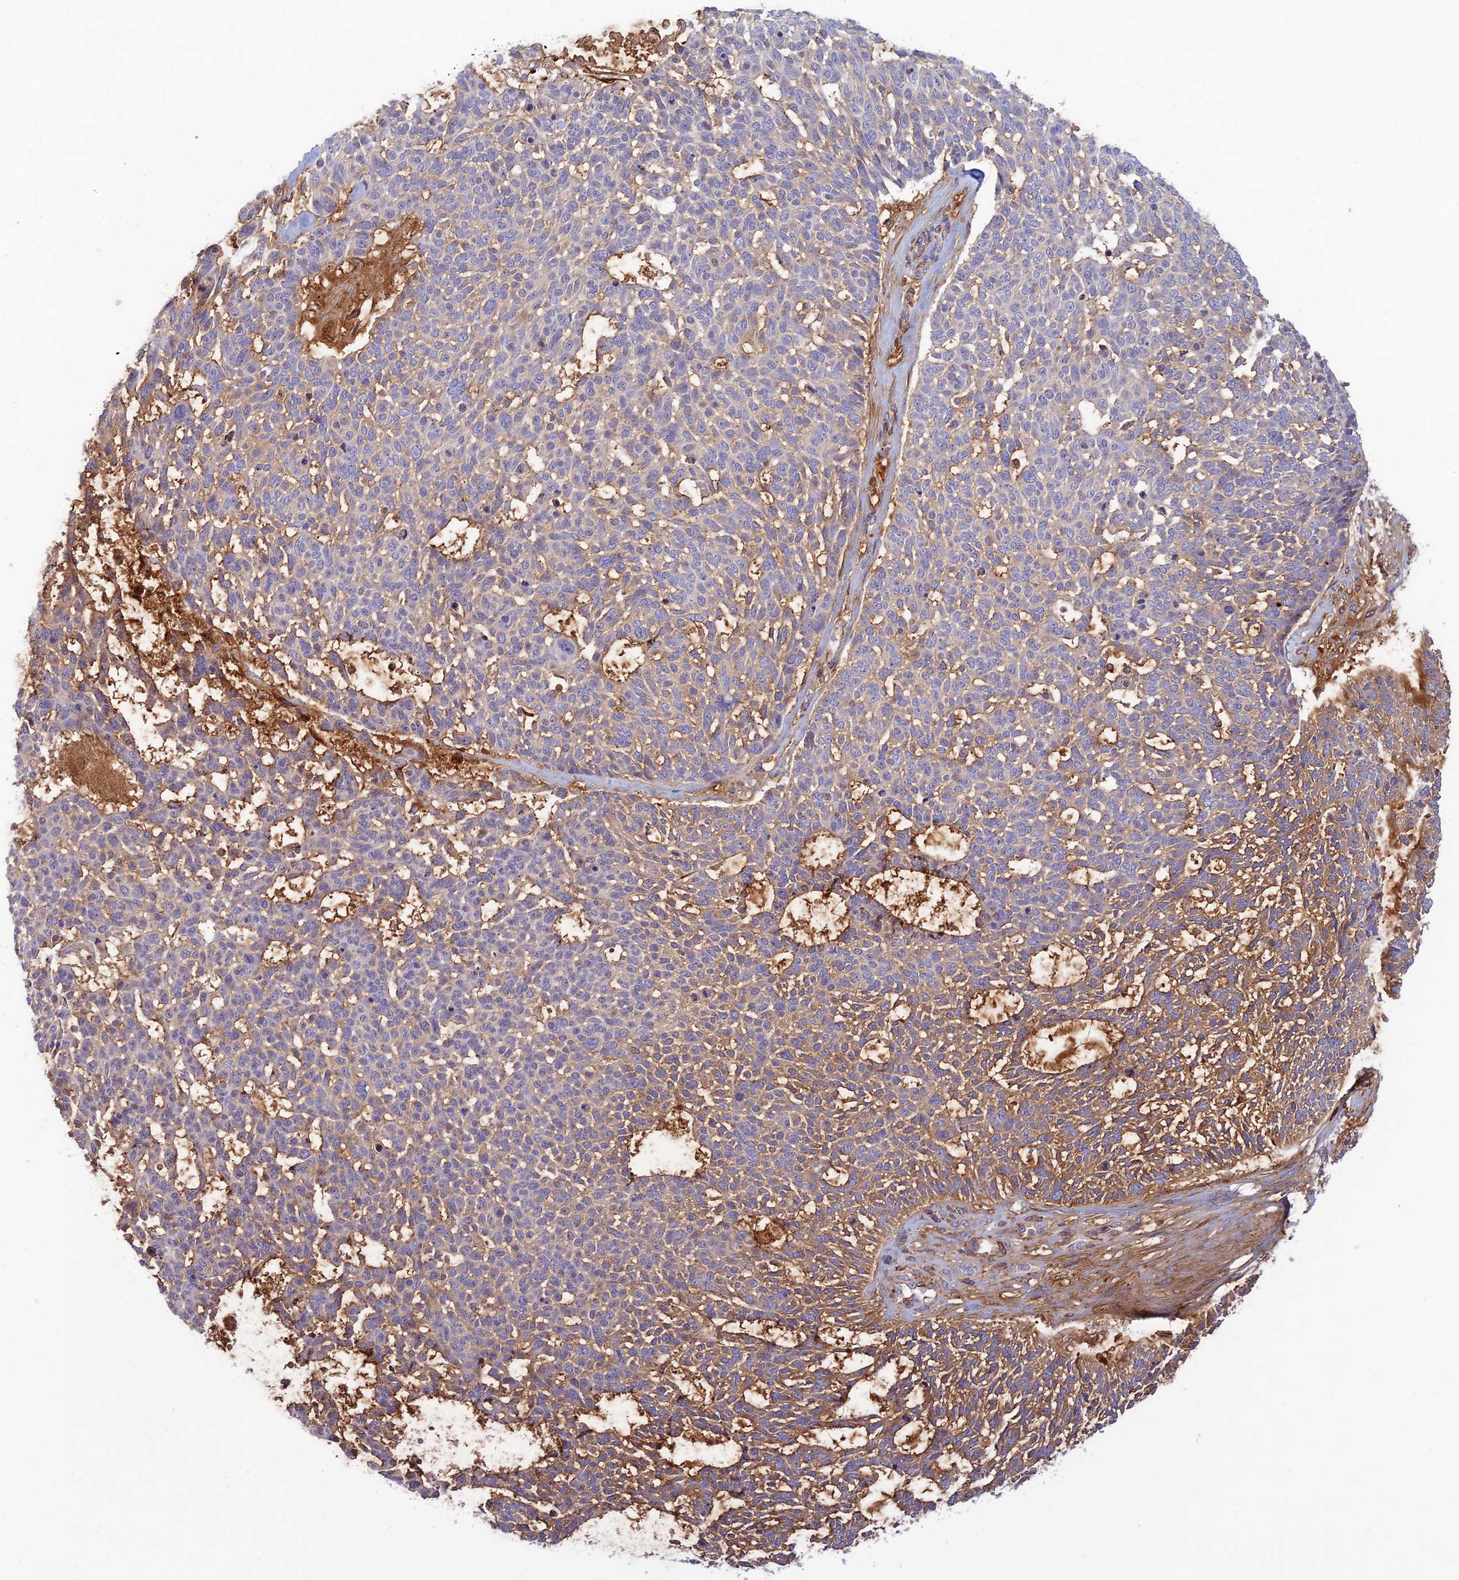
{"staining": {"intensity": "negative", "quantity": "none", "location": "none"}, "tissue": "skin cancer", "cell_type": "Tumor cells", "image_type": "cancer", "snomed": [{"axis": "morphology", "description": "Basal cell carcinoma"}, {"axis": "topography", "description": "Skin"}], "caption": "Image shows no protein staining in tumor cells of basal cell carcinoma (skin) tissue.", "gene": "ST8SIA5", "patient": {"sex": "male", "age": 88}}